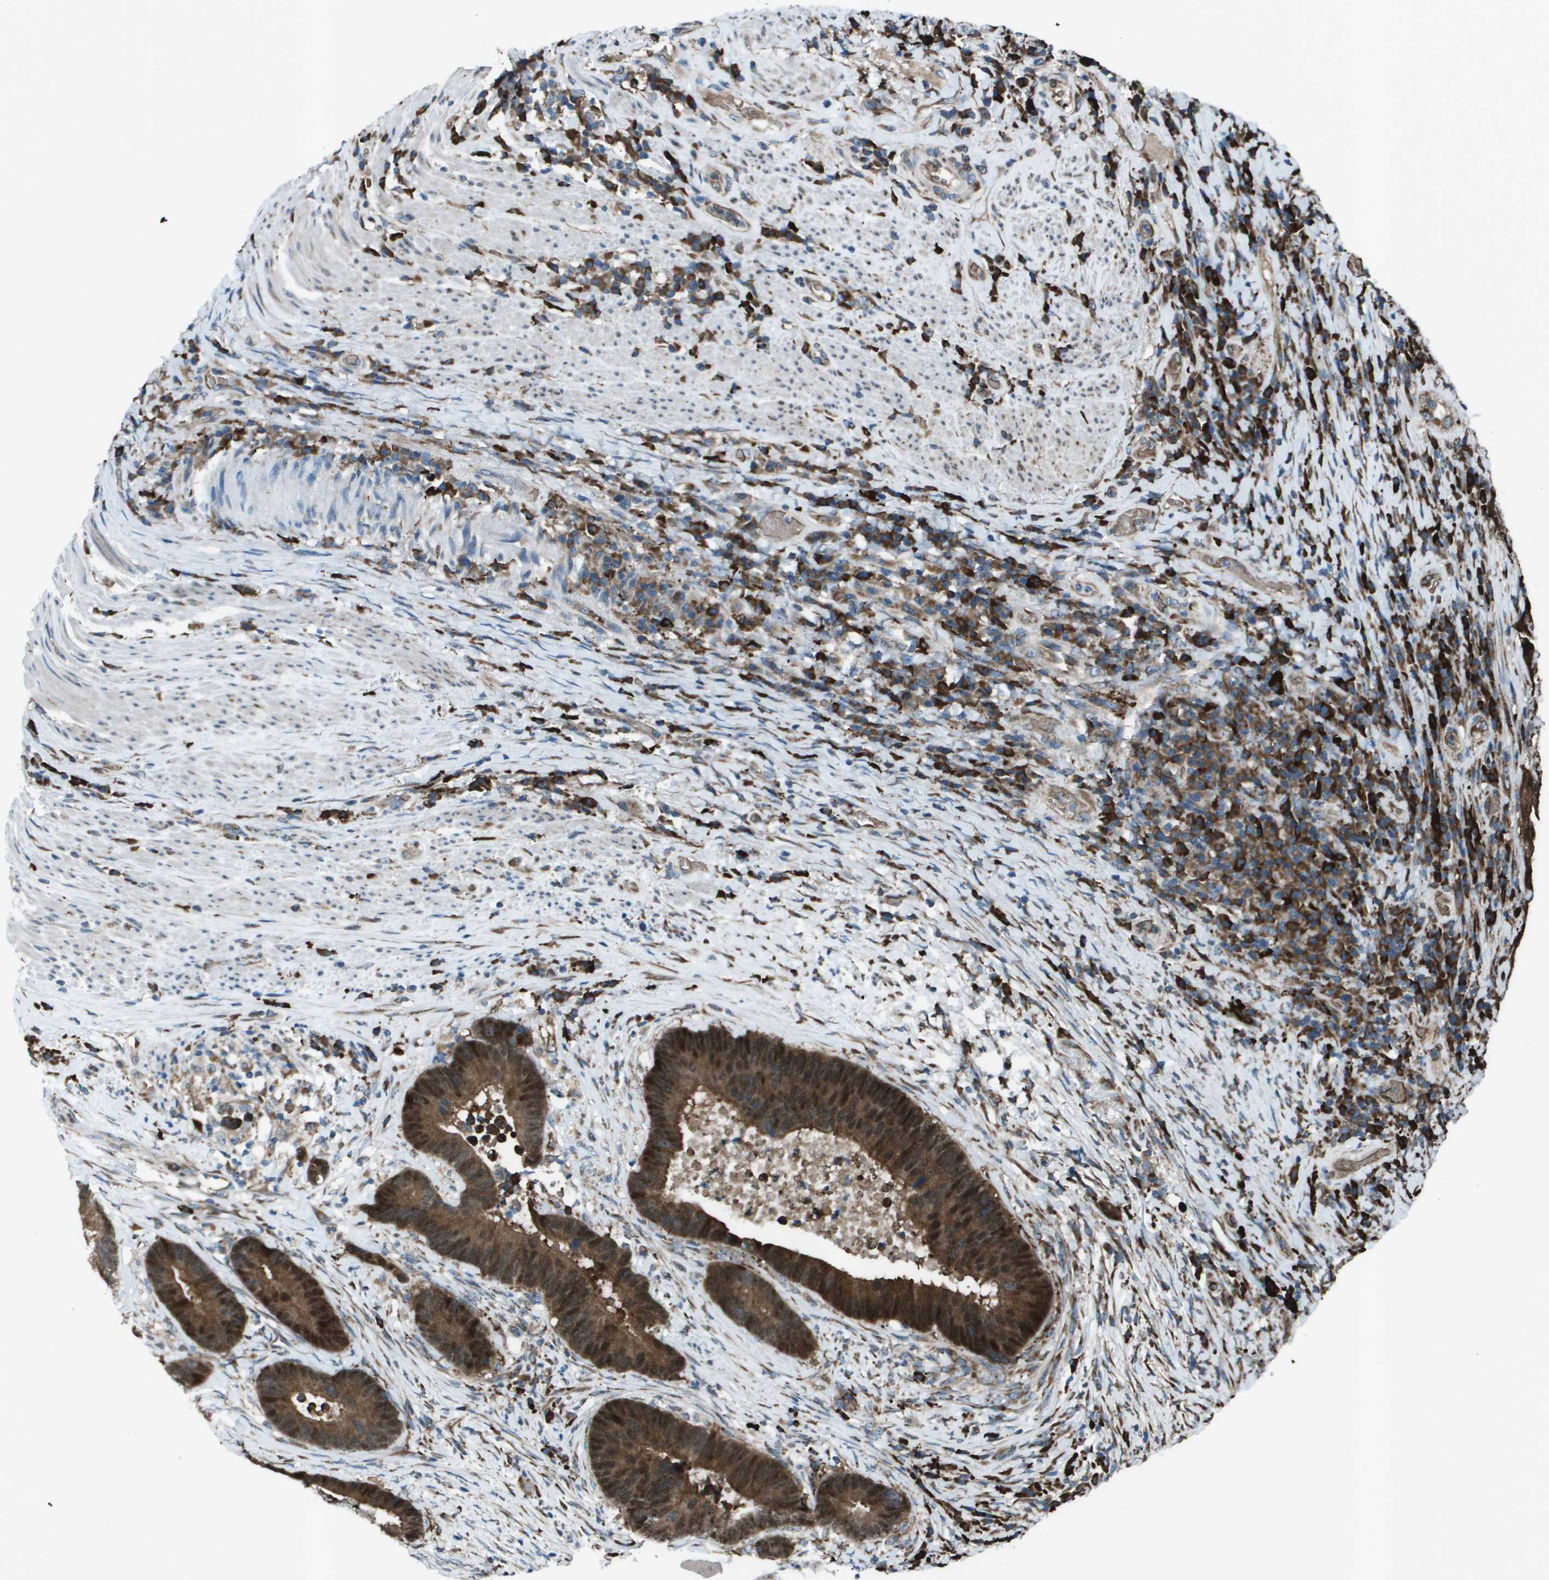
{"staining": {"intensity": "strong", "quantity": ">75%", "location": "cytoplasmic/membranous"}, "tissue": "colorectal cancer", "cell_type": "Tumor cells", "image_type": "cancer", "snomed": [{"axis": "morphology", "description": "Adenocarcinoma, NOS"}, {"axis": "topography", "description": "Rectum"}], "caption": "The image displays a brown stain indicating the presence of a protein in the cytoplasmic/membranous of tumor cells in colorectal cancer. The staining was performed using DAB (3,3'-diaminobenzidine), with brown indicating positive protein expression. Nuclei are stained blue with hematoxylin.", "gene": "UTS2", "patient": {"sex": "female", "age": 89}}